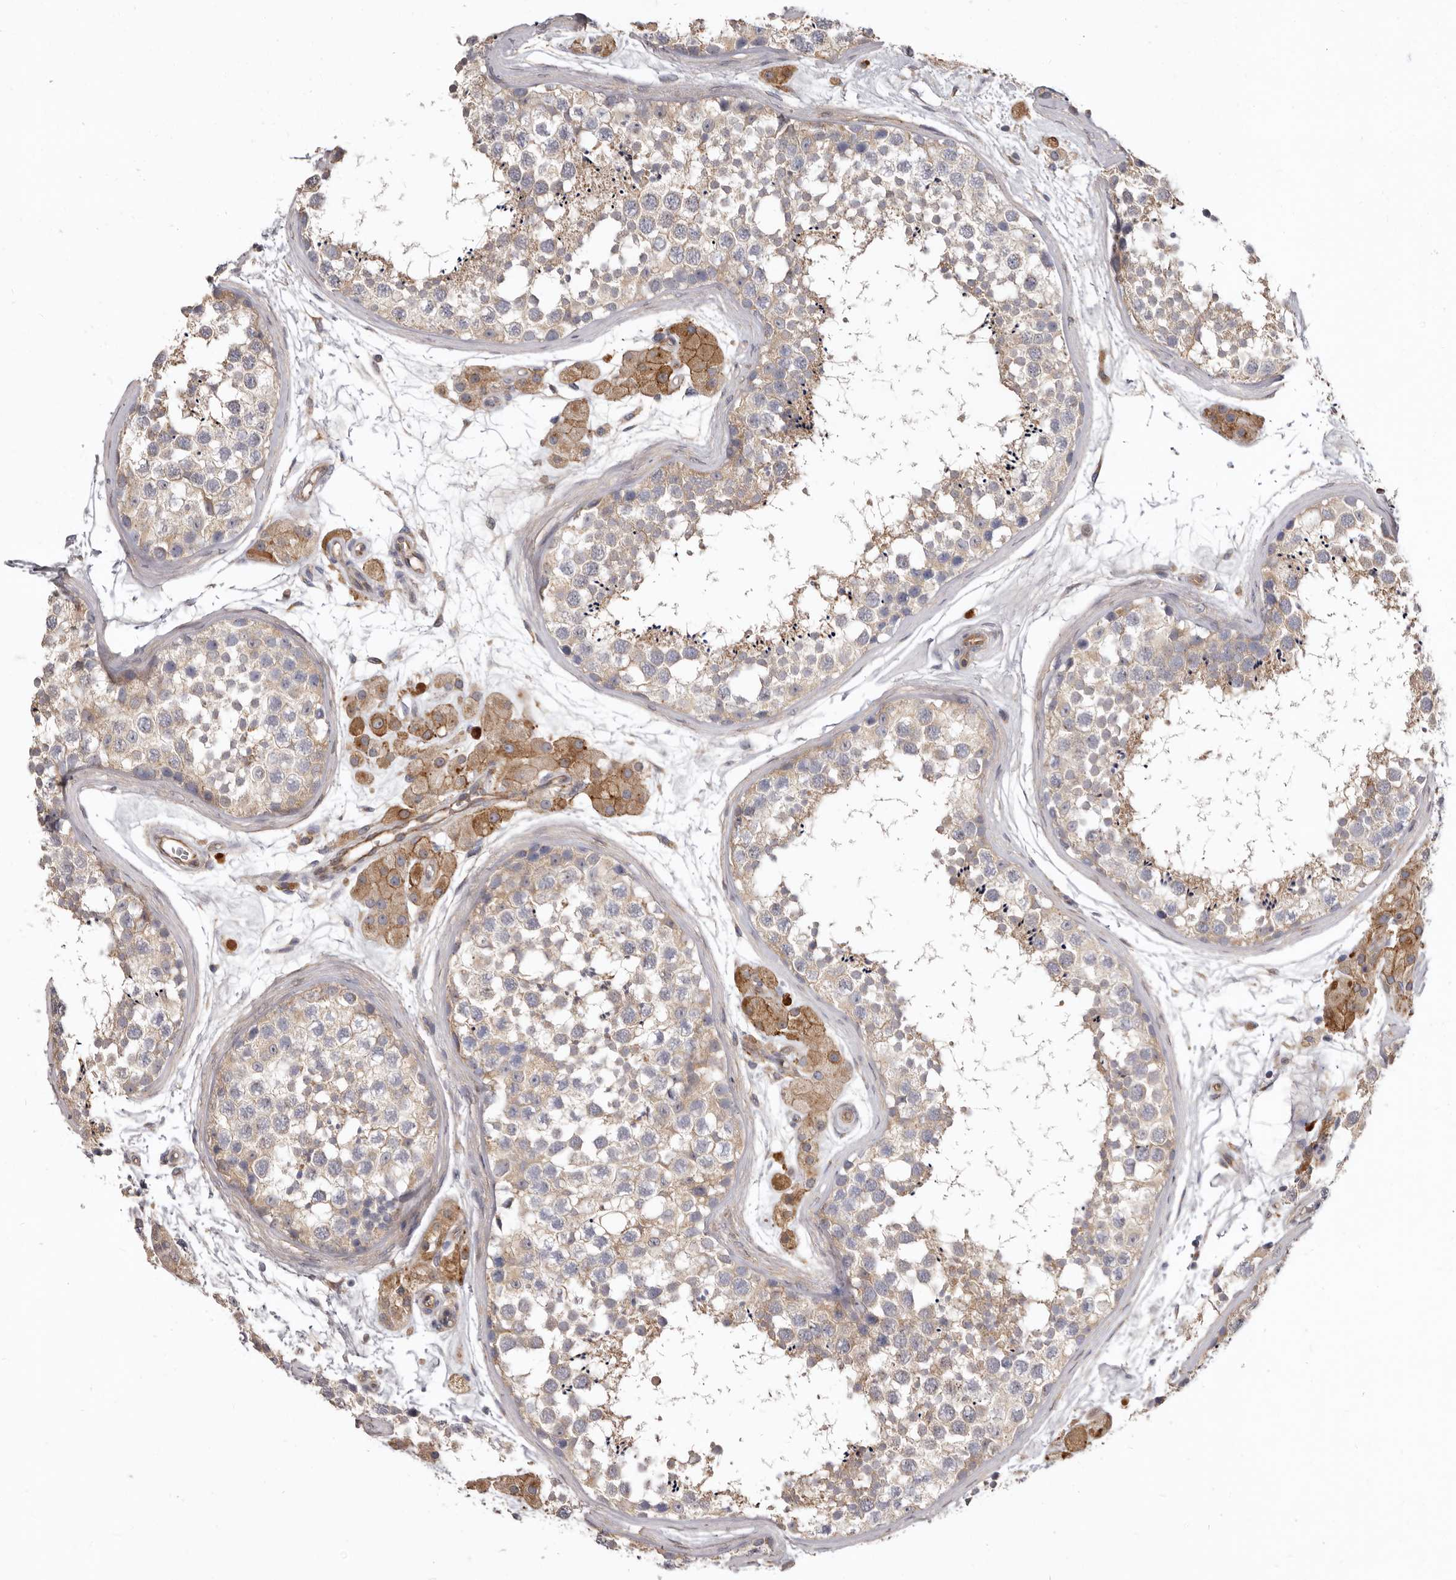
{"staining": {"intensity": "weak", "quantity": ">75%", "location": "cytoplasmic/membranous"}, "tissue": "testis", "cell_type": "Cells in seminiferous ducts", "image_type": "normal", "snomed": [{"axis": "morphology", "description": "Normal tissue, NOS"}, {"axis": "topography", "description": "Testis"}], "caption": "Weak cytoplasmic/membranous expression for a protein is present in about >75% of cells in seminiferous ducts of normal testis using immunohistochemistry (IHC).", "gene": "FMO2", "patient": {"sex": "male", "age": 56}}